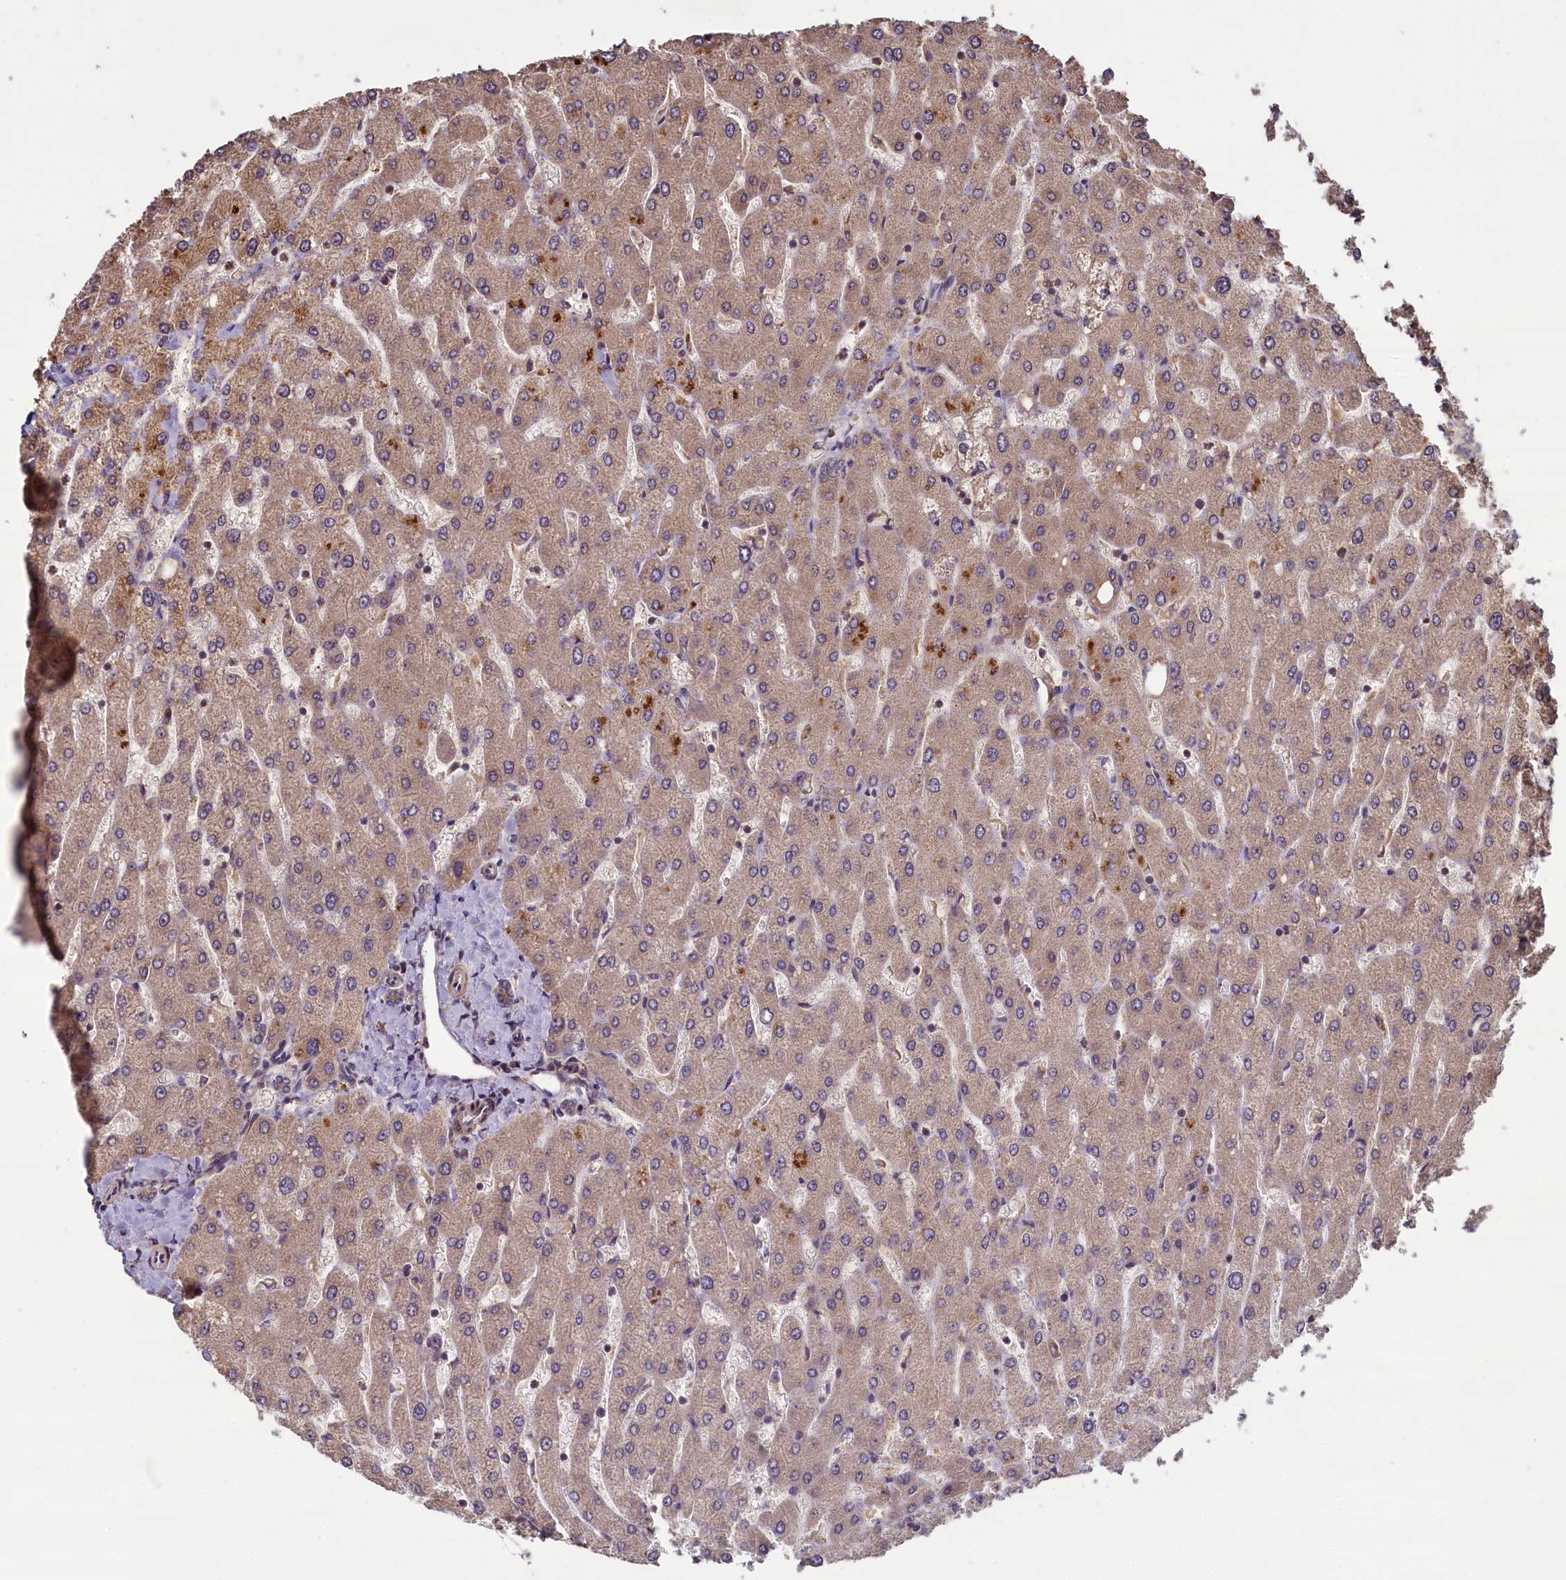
{"staining": {"intensity": "weak", "quantity": ">75%", "location": "cytoplasmic/membranous"}, "tissue": "liver", "cell_type": "Cholangiocytes", "image_type": "normal", "snomed": [{"axis": "morphology", "description": "Normal tissue, NOS"}, {"axis": "topography", "description": "Liver"}], "caption": "Protein analysis of benign liver demonstrates weak cytoplasmic/membranous positivity in approximately >75% of cholangiocytes. The protein of interest is stained brown, and the nuclei are stained in blue (DAB (3,3'-diaminobenzidine) IHC with brightfield microscopy, high magnification).", "gene": "NUDT6", "patient": {"sex": "male", "age": 55}}